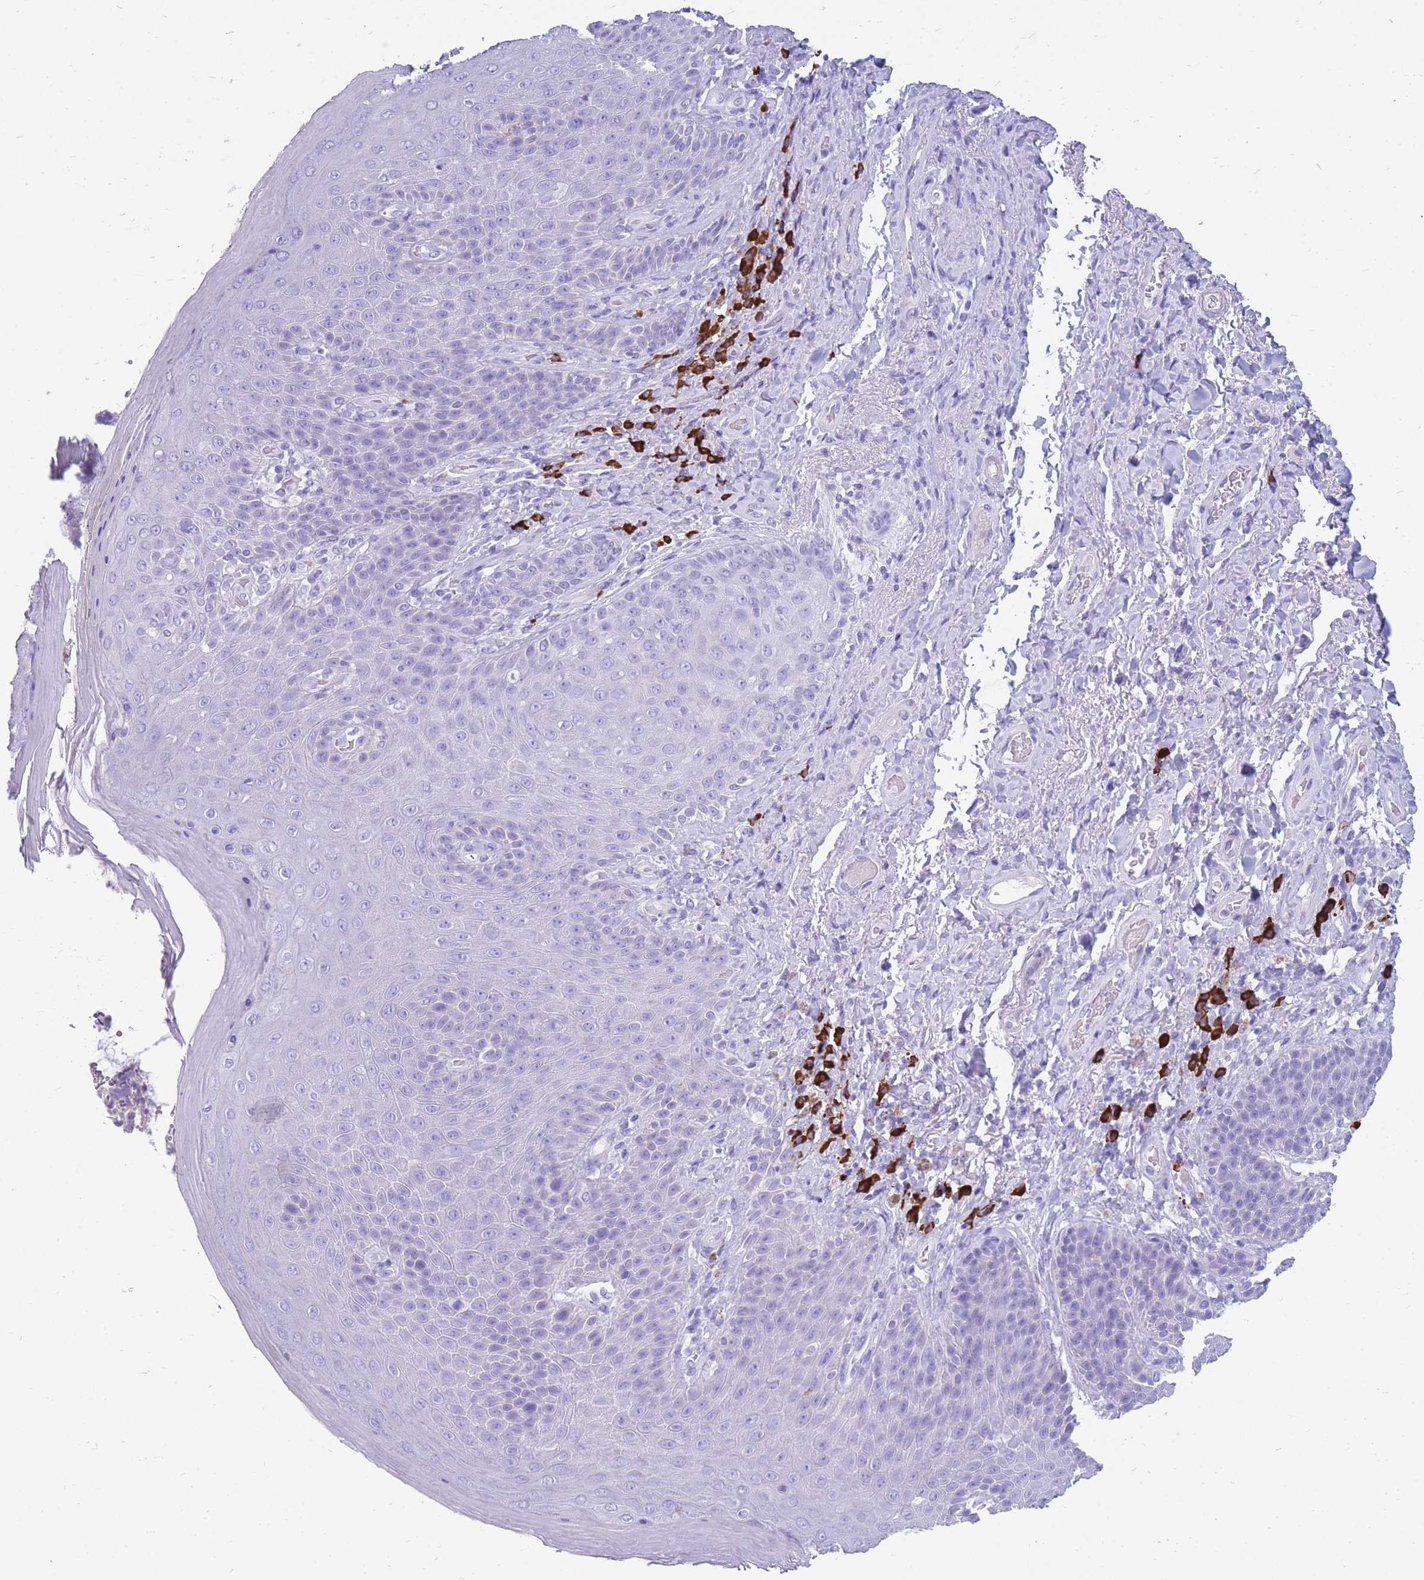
{"staining": {"intensity": "negative", "quantity": "none", "location": "none"}, "tissue": "skin", "cell_type": "Epidermal cells", "image_type": "normal", "snomed": [{"axis": "morphology", "description": "Normal tissue, NOS"}, {"axis": "topography", "description": "Anal"}], "caption": "A high-resolution photomicrograph shows IHC staining of normal skin, which exhibits no significant staining in epidermal cells. Nuclei are stained in blue.", "gene": "ZFP62", "patient": {"sex": "female", "age": 89}}